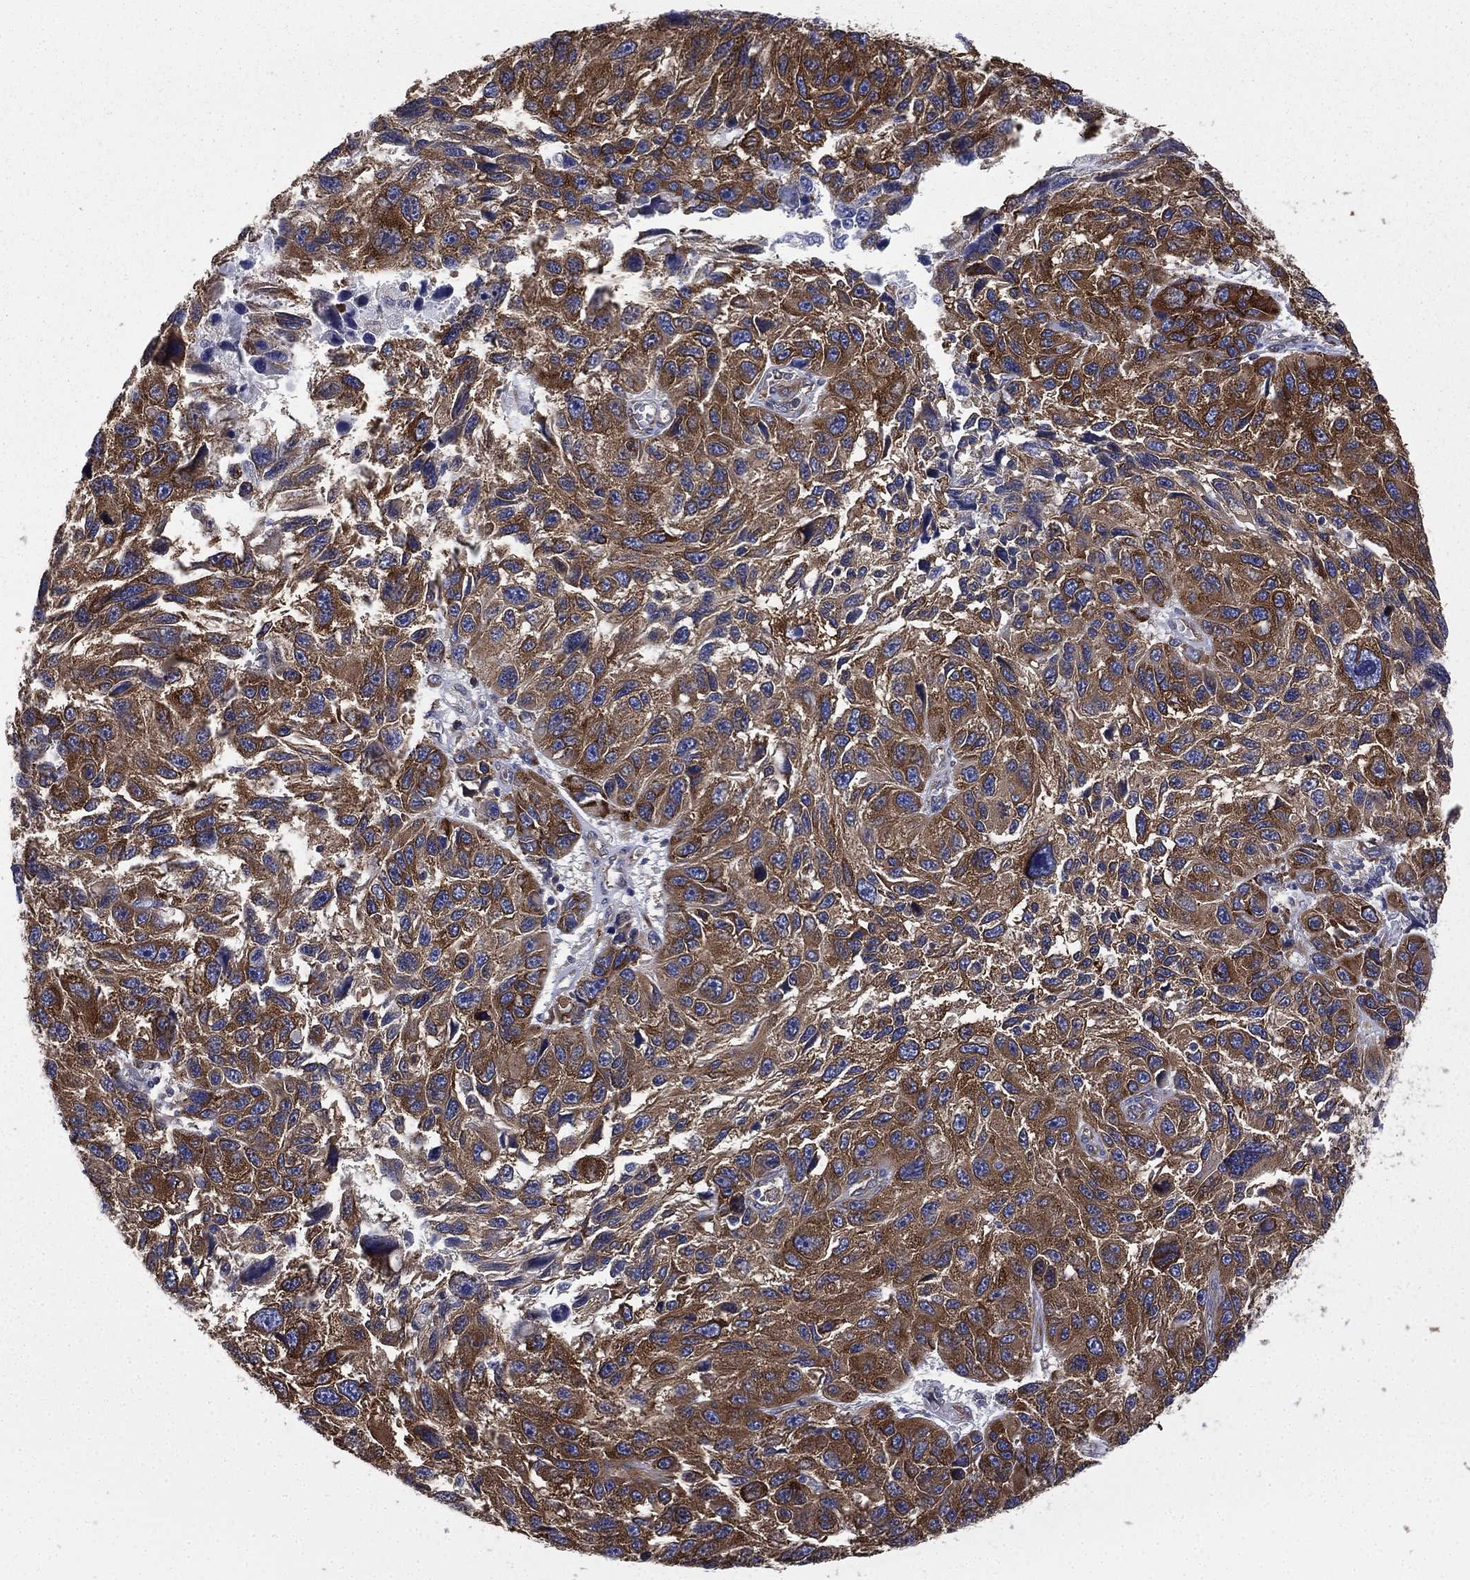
{"staining": {"intensity": "strong", "quantity": ">75%", "location": "cytoplasmic/membranous"}, "tissue": "melanoma", "cell_type": "Tumor cells", "image_type": "cancer", "snomed": [{"axis": "morphology", "description": "Malignant melanoma, NOS"}, {"axis": "topography", "description": "Skin"}], "caption": "Protein expression analysis of melanoma exhibits strong cytoplasmic/membranous staining in approximately >75% of tumor cells.", "gene": "FARSA", "patient": {"sex": "male", "age": 53}}